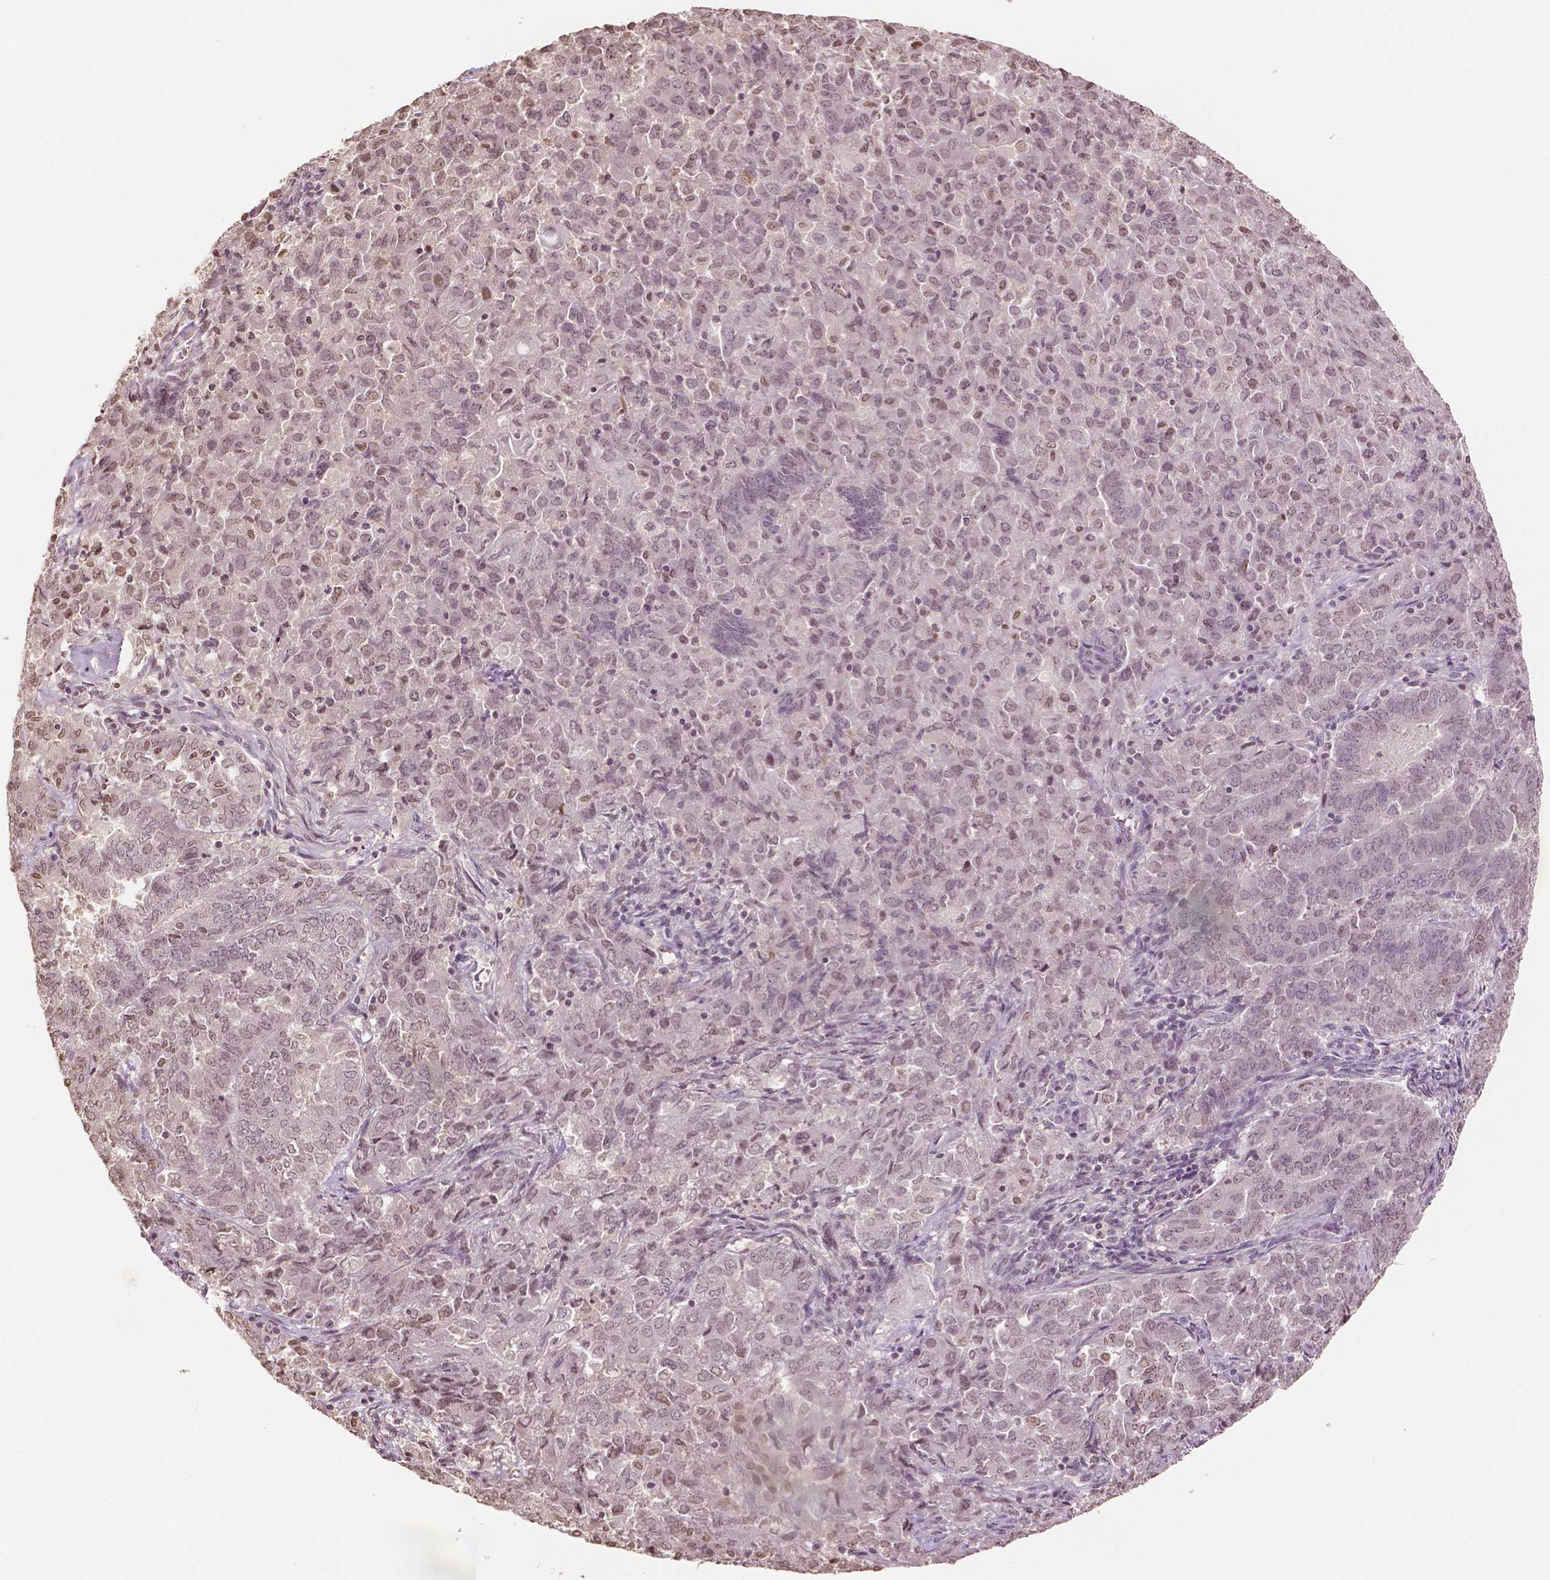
{"staining": {"intensity": "moderate", "quantity": ">75%", "location": "nuclear"}, "tissue": "endometrial cancer", "cell_type": "Tumor cells", "image_type": "cancer", "snomed": [{"axis": "morphology", "description": "Adenocarcinoma, NOS"}, {"axis": "topography", "description": "Endometrium"}], "caption": "Moderate nuclear expression for a protein is seen in about >75% of tumor cells of endometrial cancer (adenocarcinoma) using immunohistochemistry.", "gene": "DEK", "patient": {"sex": "female", "age": 72}}